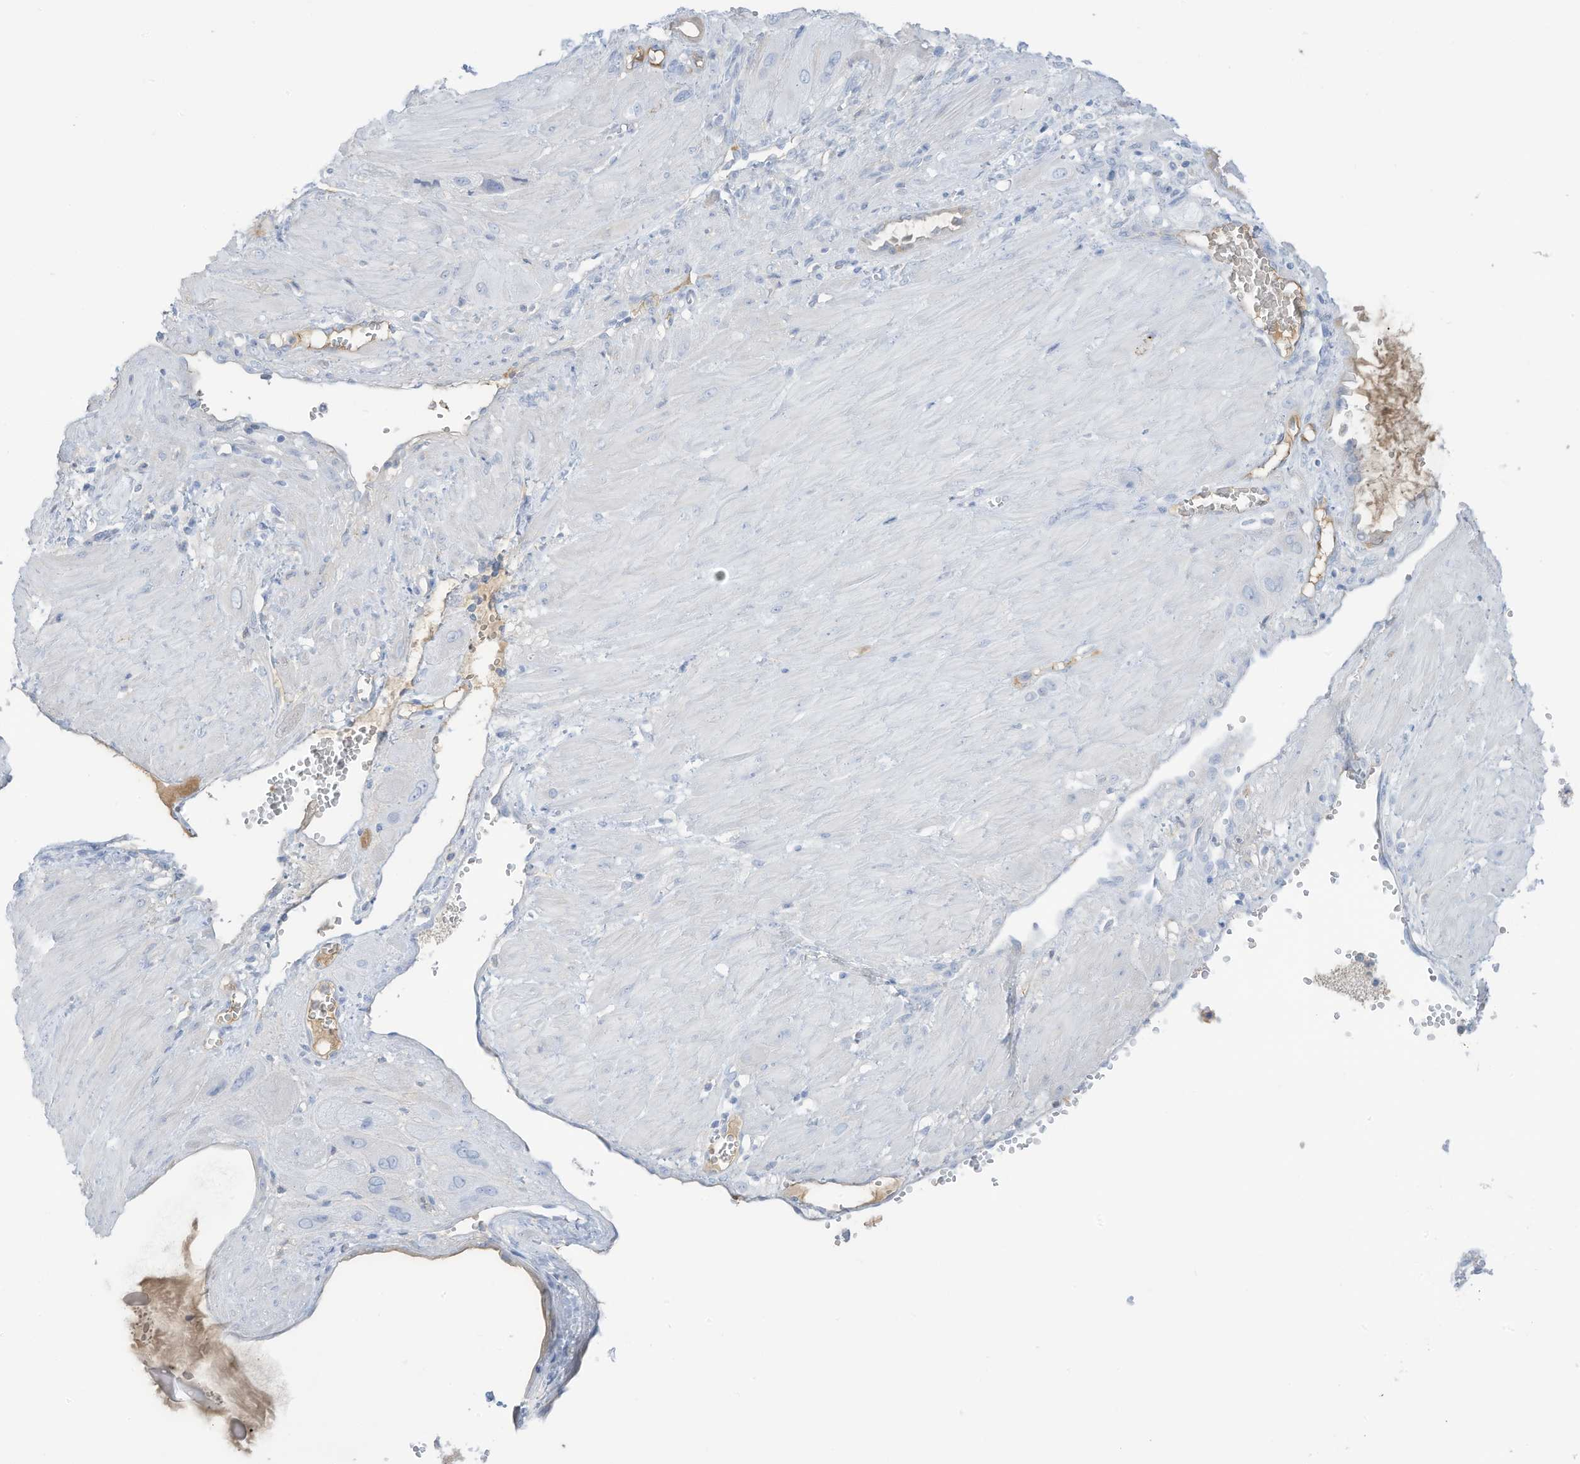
{"staining": {"intensity": "negative", "quantity": "none", "location": "none"}, "tissue": "cervical cancer", "cell_type": "Tumor cells", "image_type": "cancer", "snomed": [{"axis": "morphology", "description": "Squamous cell carcinoma, NOS"}, {"axis": "topography", "description": "Cervix"}], "caption": "An image of cervical cancer stained for a protein shows no brown staining in tumor cells.", "gene": "HSD17B13", "patient": {"sex": "female", "age": 34}}